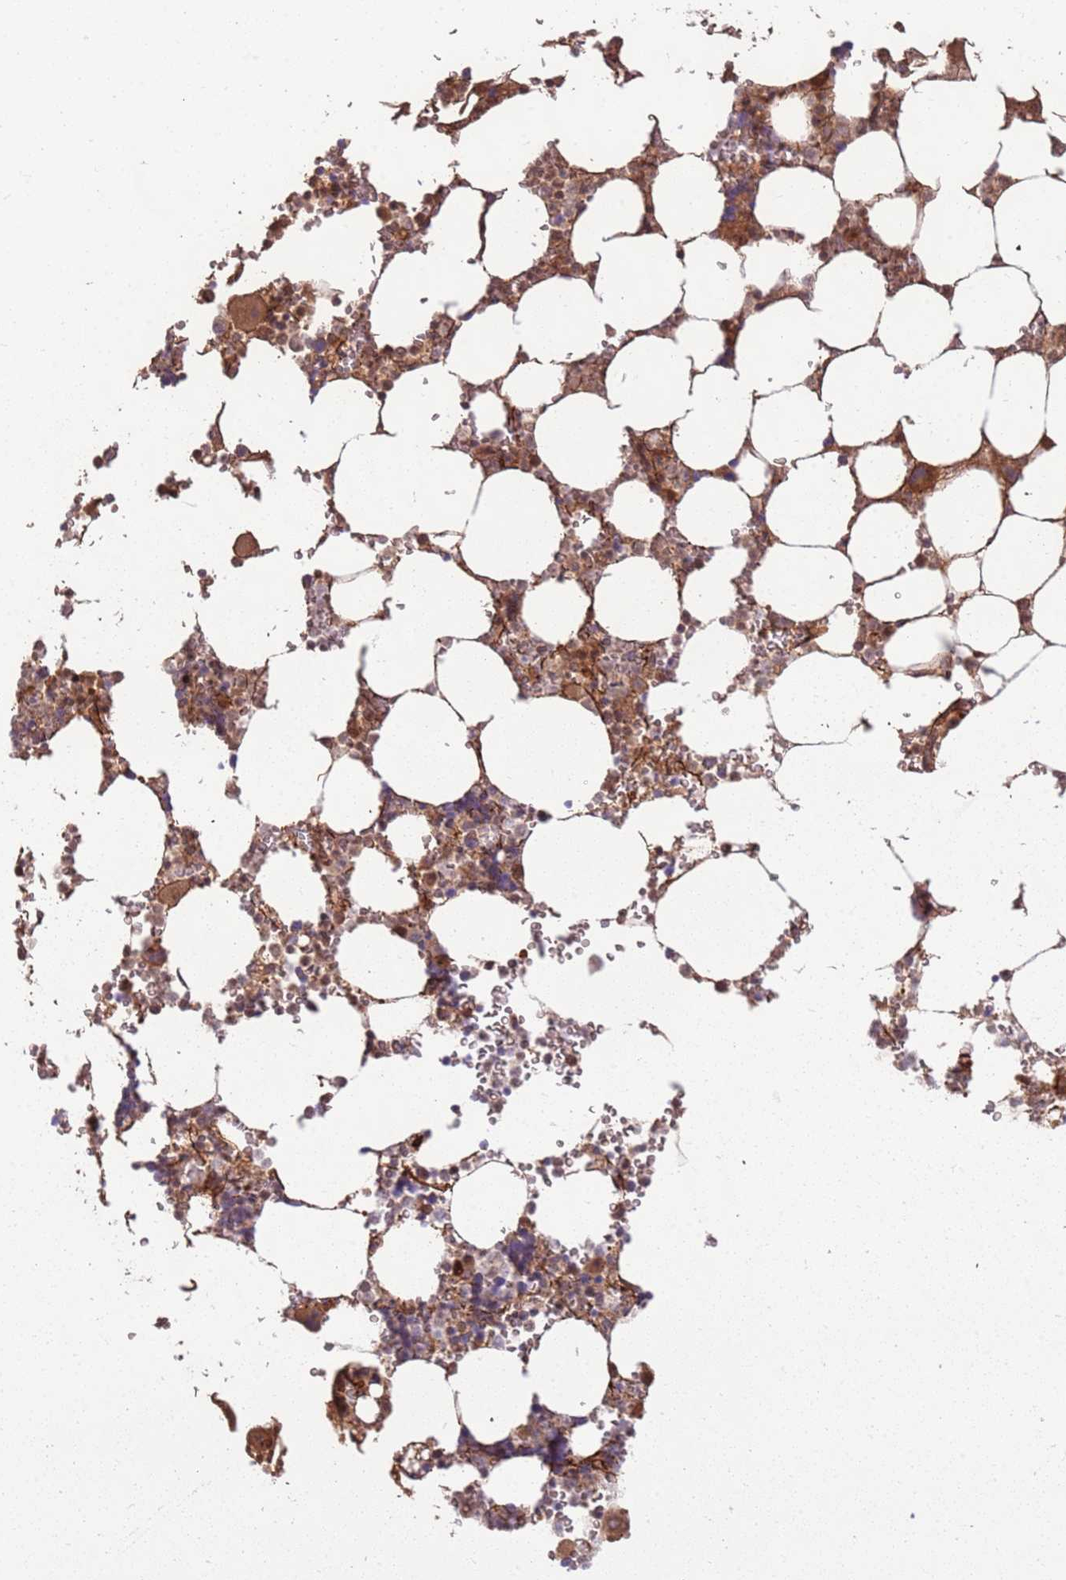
{"staining": {"intensity": "strong", "quantity": "25%-75%", "location": "cytoplasmic/membranous"}, "tissue": "bone marrow", "cell_type": "Hematopoietic cells", "image_type": "normal", "snomed": [{"axis": "morphology", "description": "Normal tissue, NOS"}, {"axis": "topography", "description": "Bone marrow"}], "caption": "This photomicrograph demonstrates normal bone marrow stained with immunohistochemistry (IHC) to label a protein in brown. The cytoplasmic/membranous of hematopoietic cells show strong positivity for the protein. Nuclei are counter-stained blue.", "gene": "PGLS", "patient": {"sex": "male", "age": 64}}